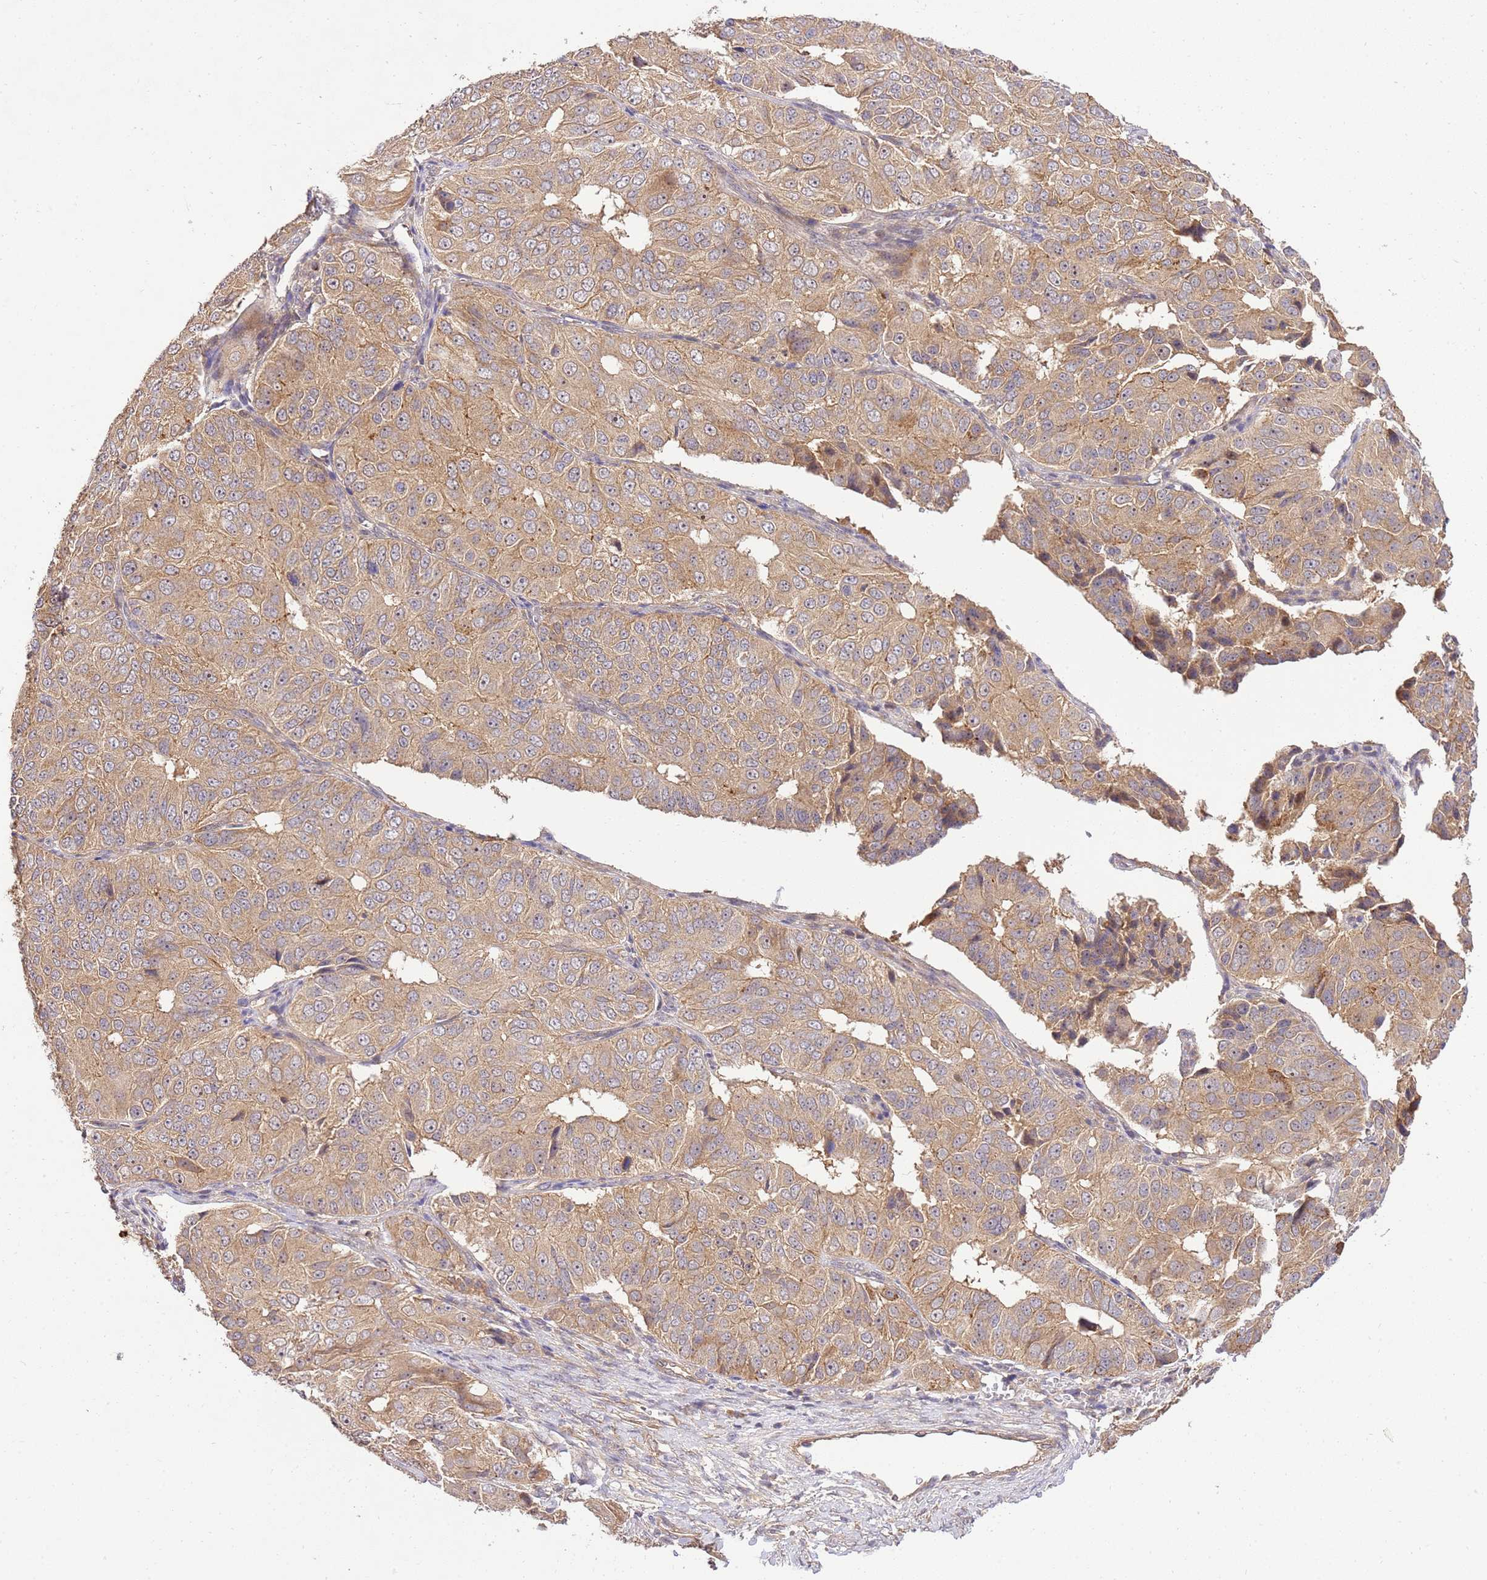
{"staining": {"intensity": "weak", "quantity": "25%-75%", "location": "cytoplasmic/membranous"}, "tissue": "ovarian cancer", "cell_type": "Tumor cells", "image_type": "cancer", "snomed": [{"axis": "morphology", "description": "Carcinoma, endometroid"}, {"axis": "topography", "description": "Ovary"}], "caption": "A histopathology image of ovarian cancer stained for a protein displays weak cytoplasmic/membranous brown staining in tumor cells.", "gene": "GAREM1", "patient": {"sex": "female", "age": 51}}